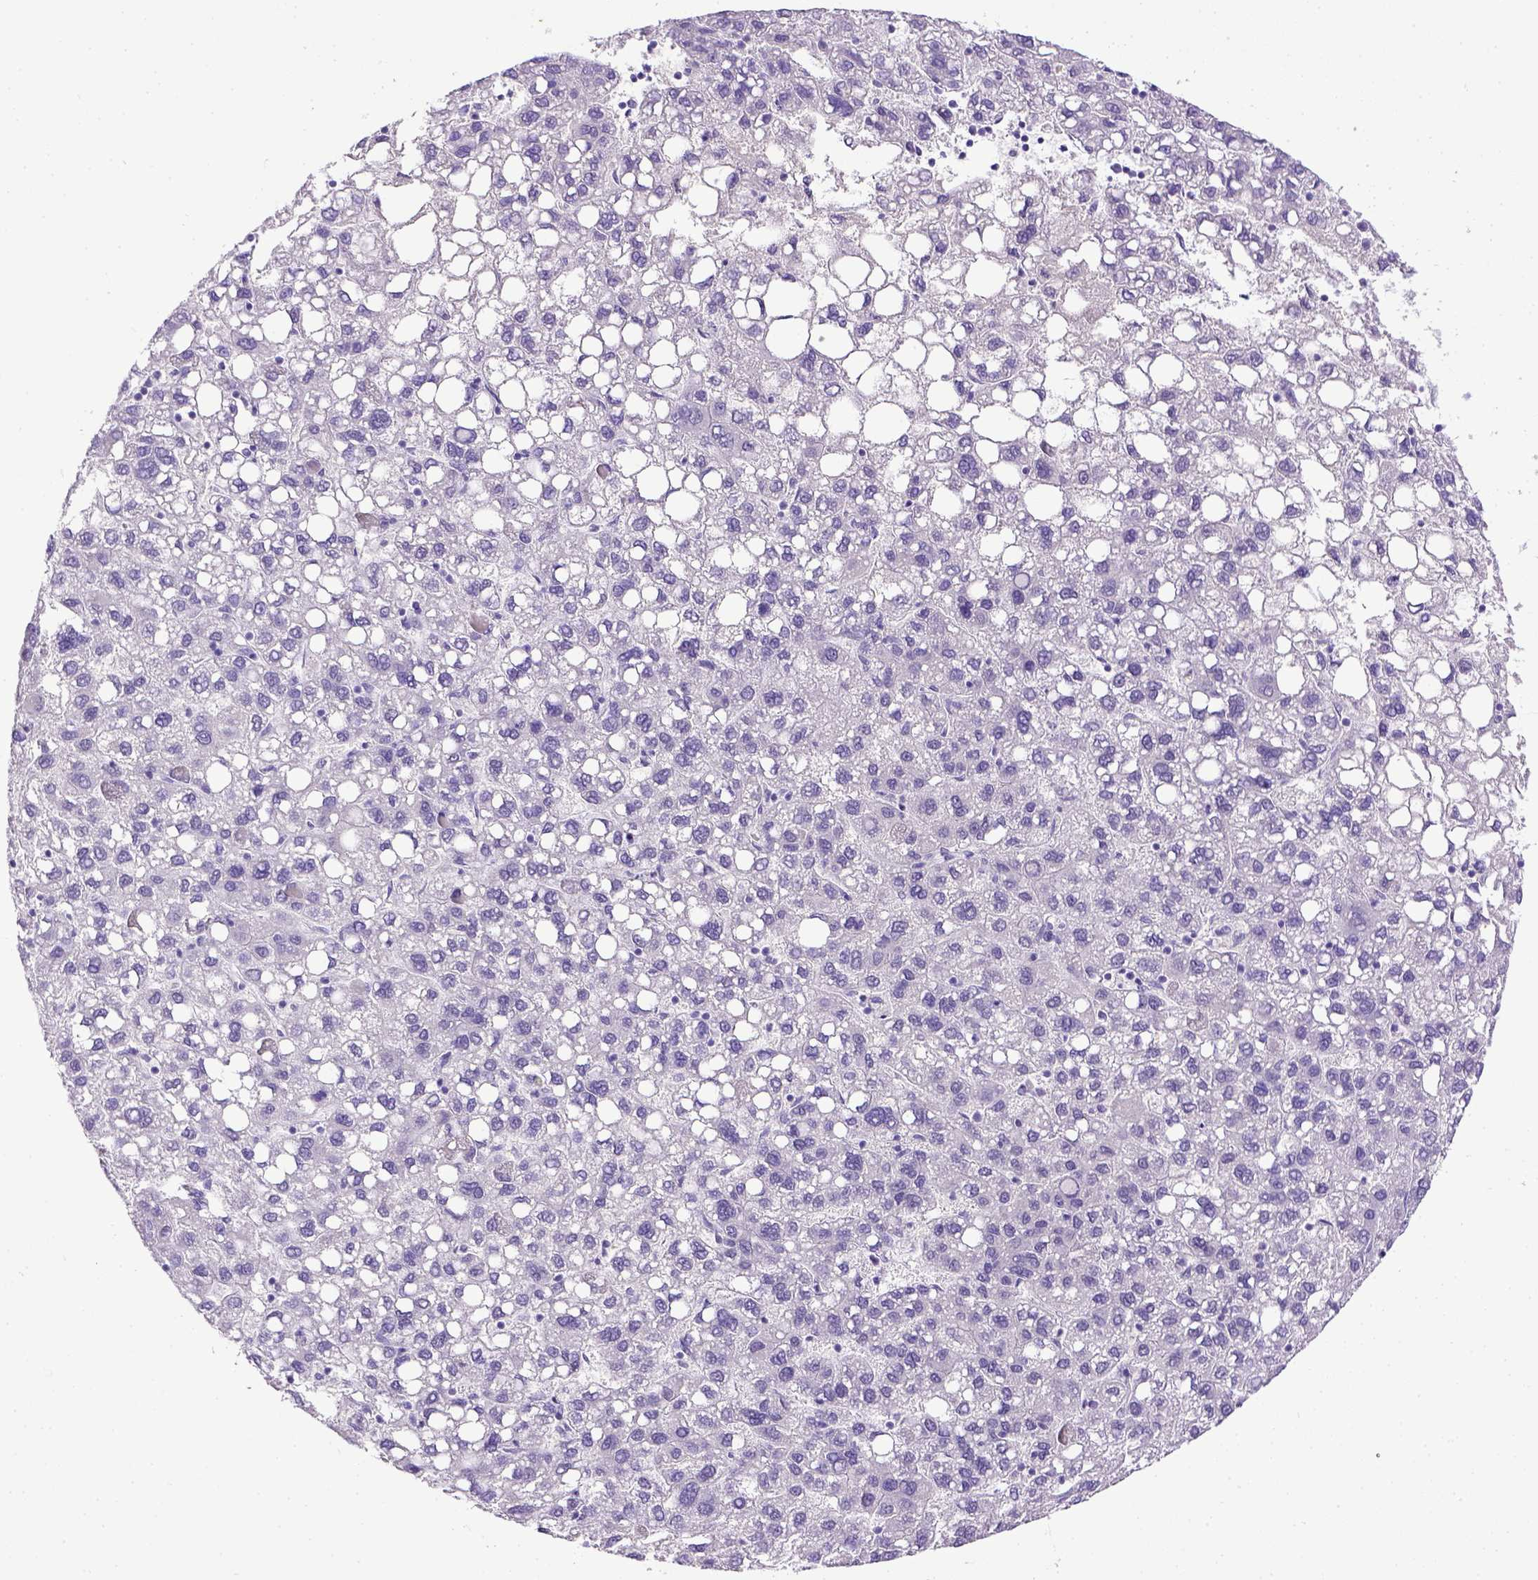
{"staining": {"intensity": "negative", "quantity": "none", "location": "none"}, "tissue": "liver cancer", "cell_type": "Tumor cells", "image_type": "cancer", "snomed": [{"axis": "morphology", "description": "Carcinoma, Hepatocellular, NOS"}, {"axis": "topography", "description": "Liver"}], "caption": "Tumor cells show no significant positivity in liver hepatocellular carcinoma.", "gene": "ESR1", "patient": {"sex": "female", "age": 82}}